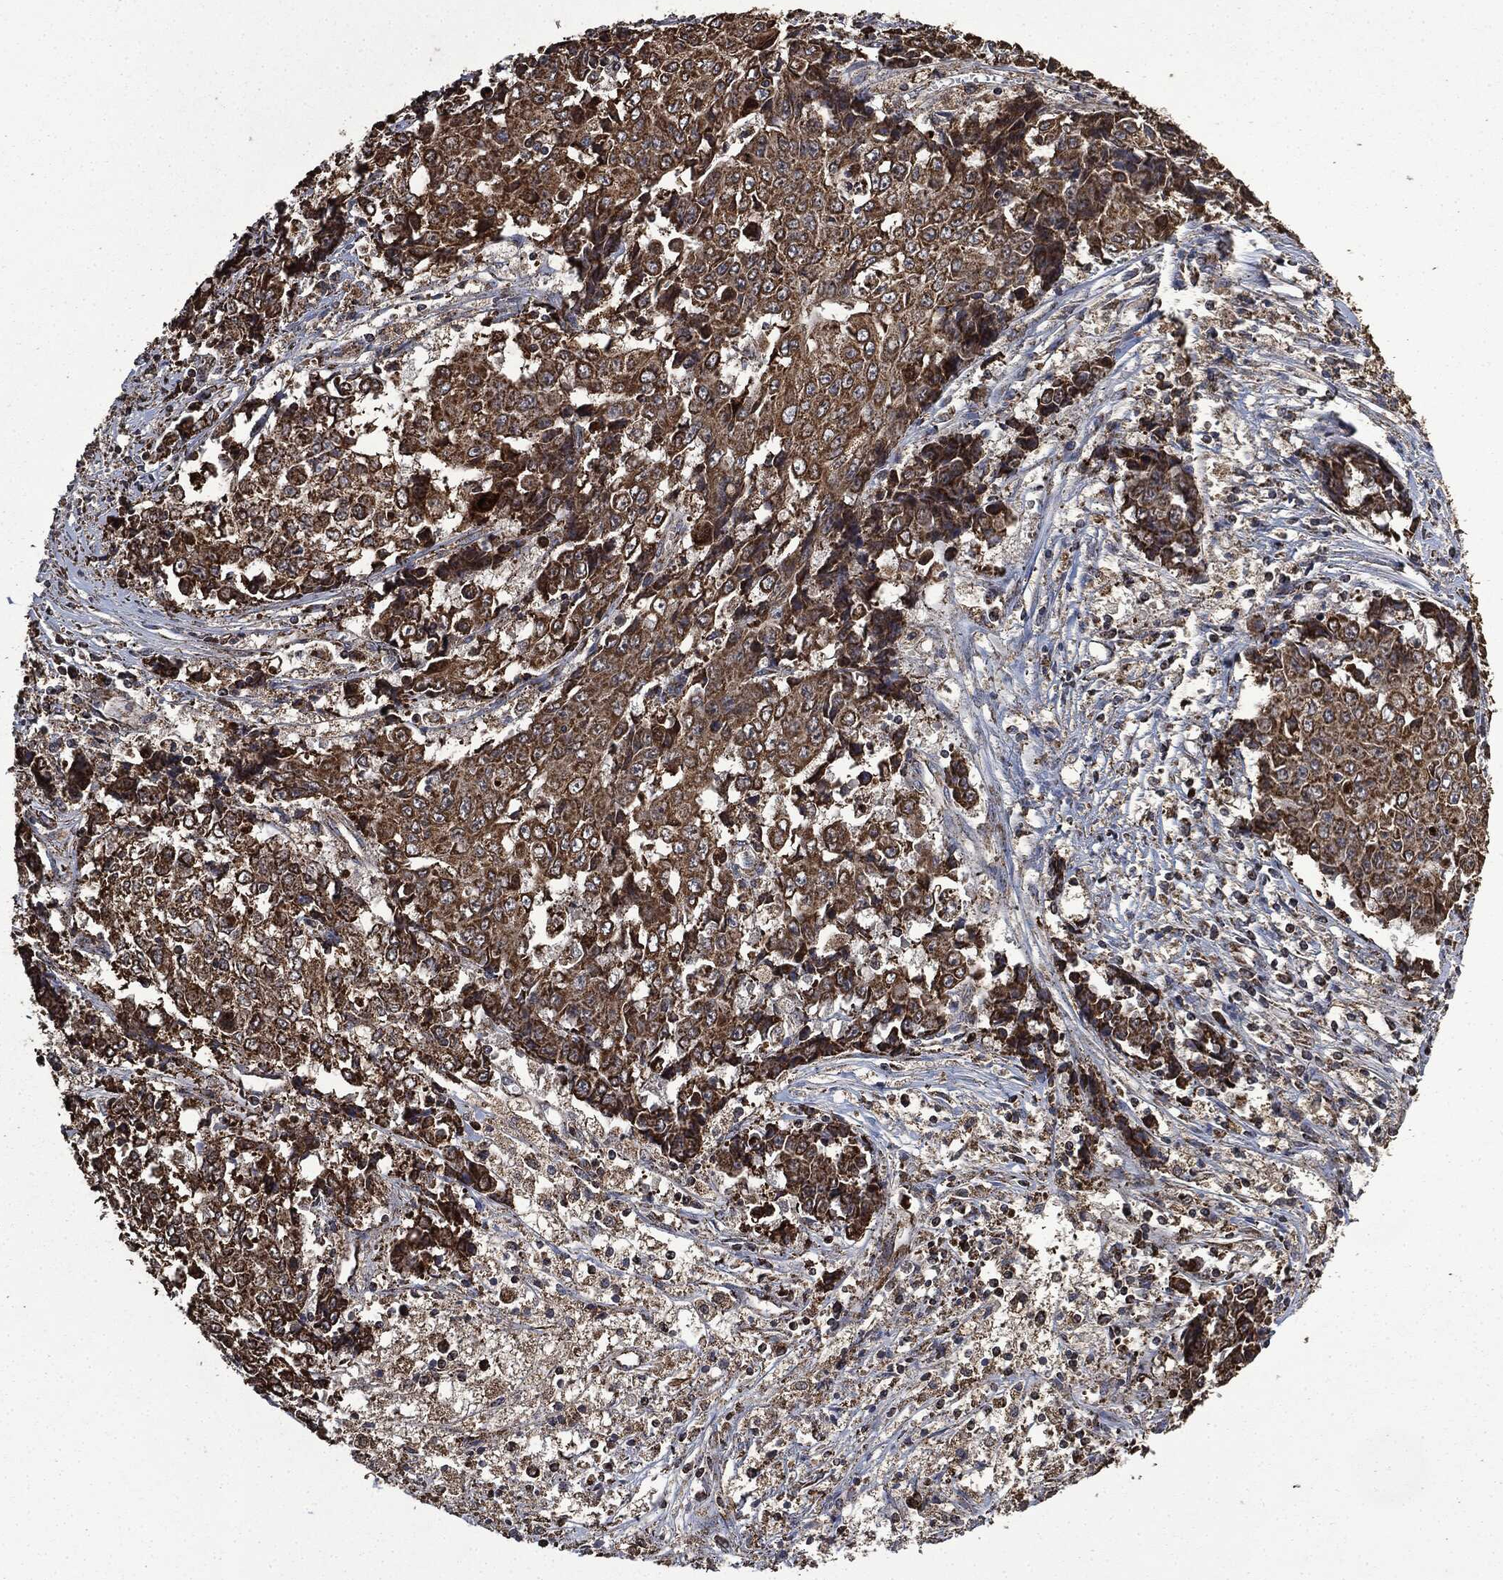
{"staining": {"intensity": "moderate", "quantity": ">75%", "location": "cytoplasmic/membranous"}, "tissue": "ovarian cancer", "cell_type": "Tumor cells", "image_type": "cancer", "snomed": [{"axis": "morphology", "description": "Carcinoma, endometroid"}, {"axis": "topography", "description": "Ovary"}], "caption": "Ovarian cancer stained for a protein (brown) demonstrates moderate cytoplasmic/membranous positive expression in approximately >75% of tumor cells.", "gene": "LIG3", "patient": {"sex": "female", "age": 42}}